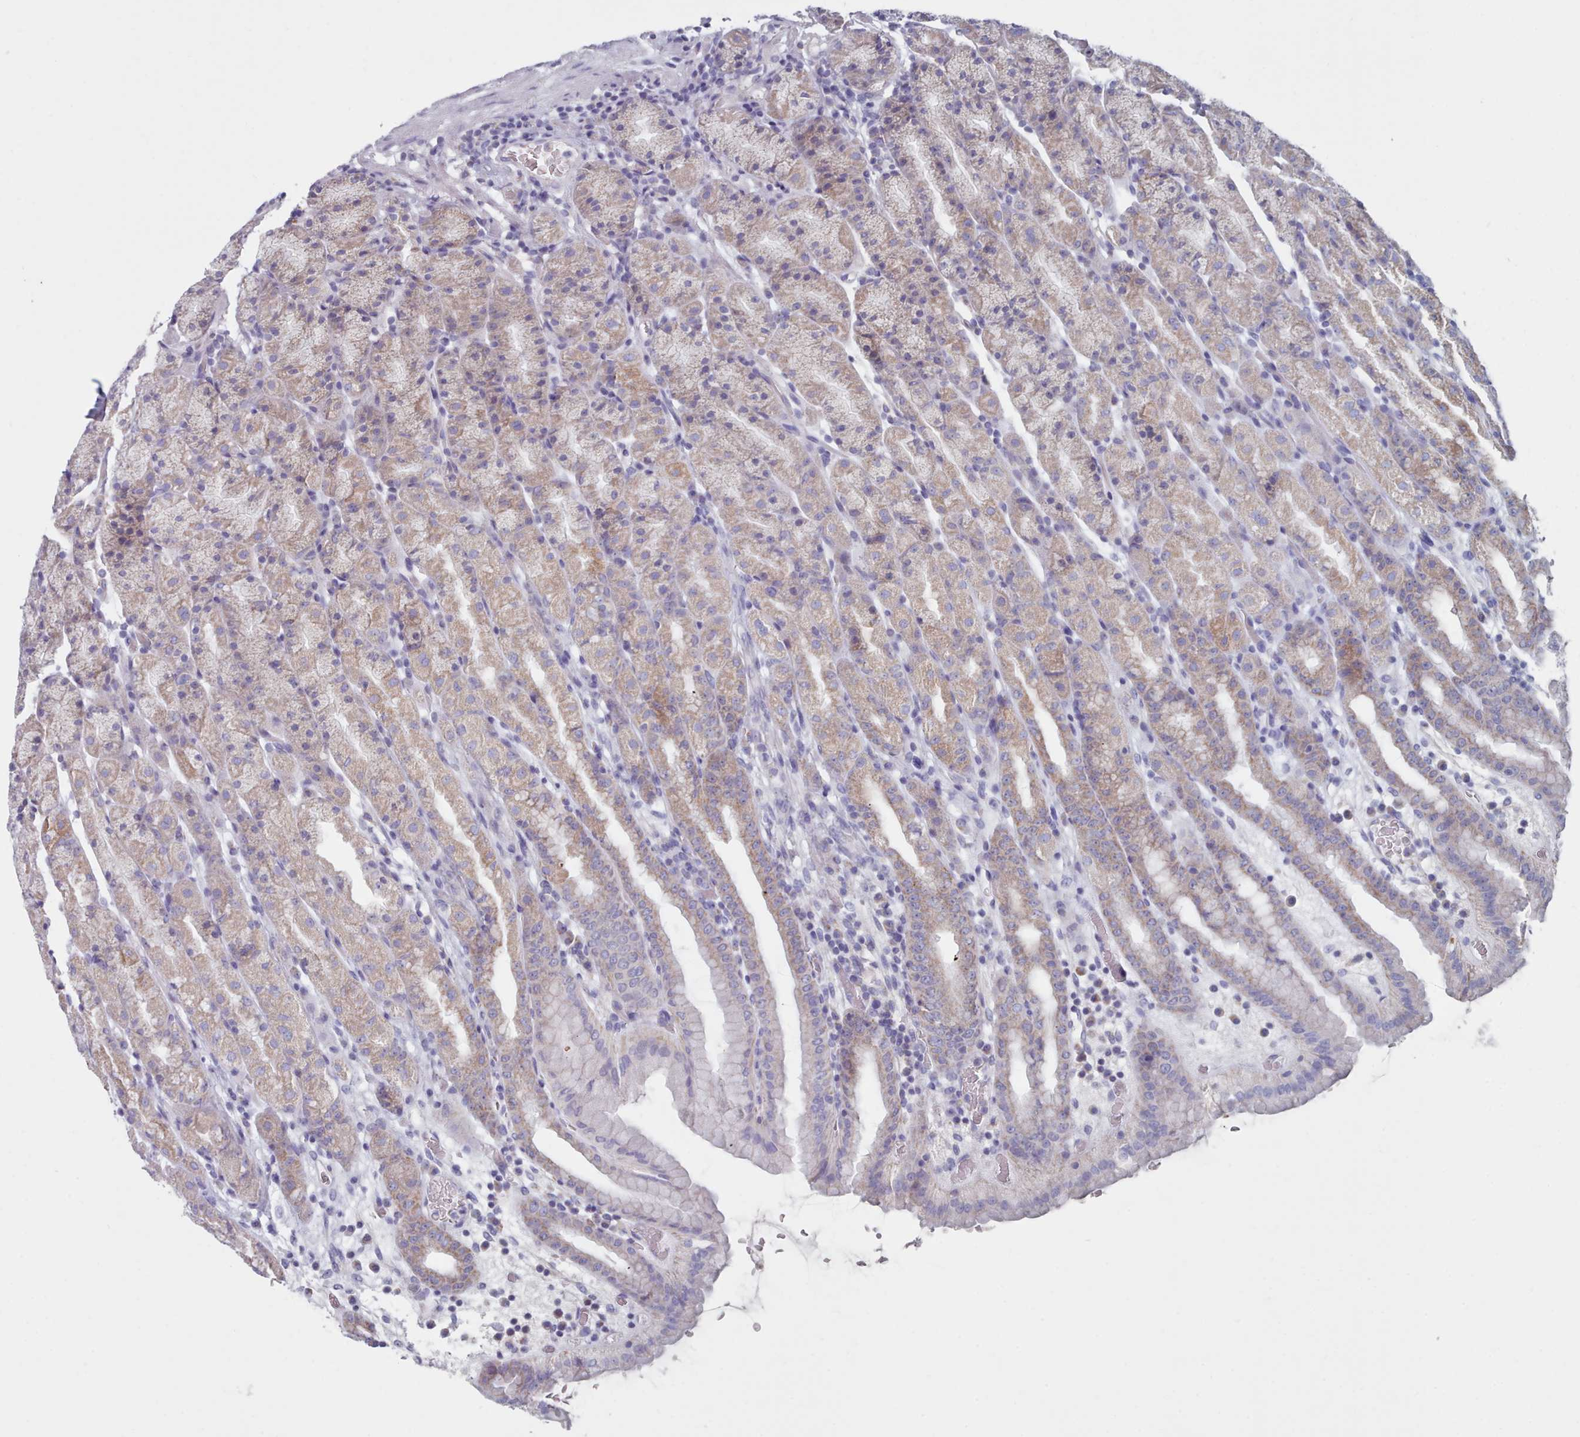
{"staining": {"intensity": "moderate", "quantity": "25%-75%", "location": "cytoplasmic/membranous"}, "tissue": "stomach", "cell_type": "Glandular cells", "image_type": "normal", "snomed": [{"axis": "morphology", "description": "Normal tissue, NOS"}, {"axis": "topography", "description": "Stomach, upper"}], "caption": "Protein staining reveals moderate cytoplasmic/membranous positivity in approximately 25%-75% of glandular cells in benign stomach. Nuclei are stained in blue.", "gene": "HAO1", "patient": {"sex": "male", "age": 68}}